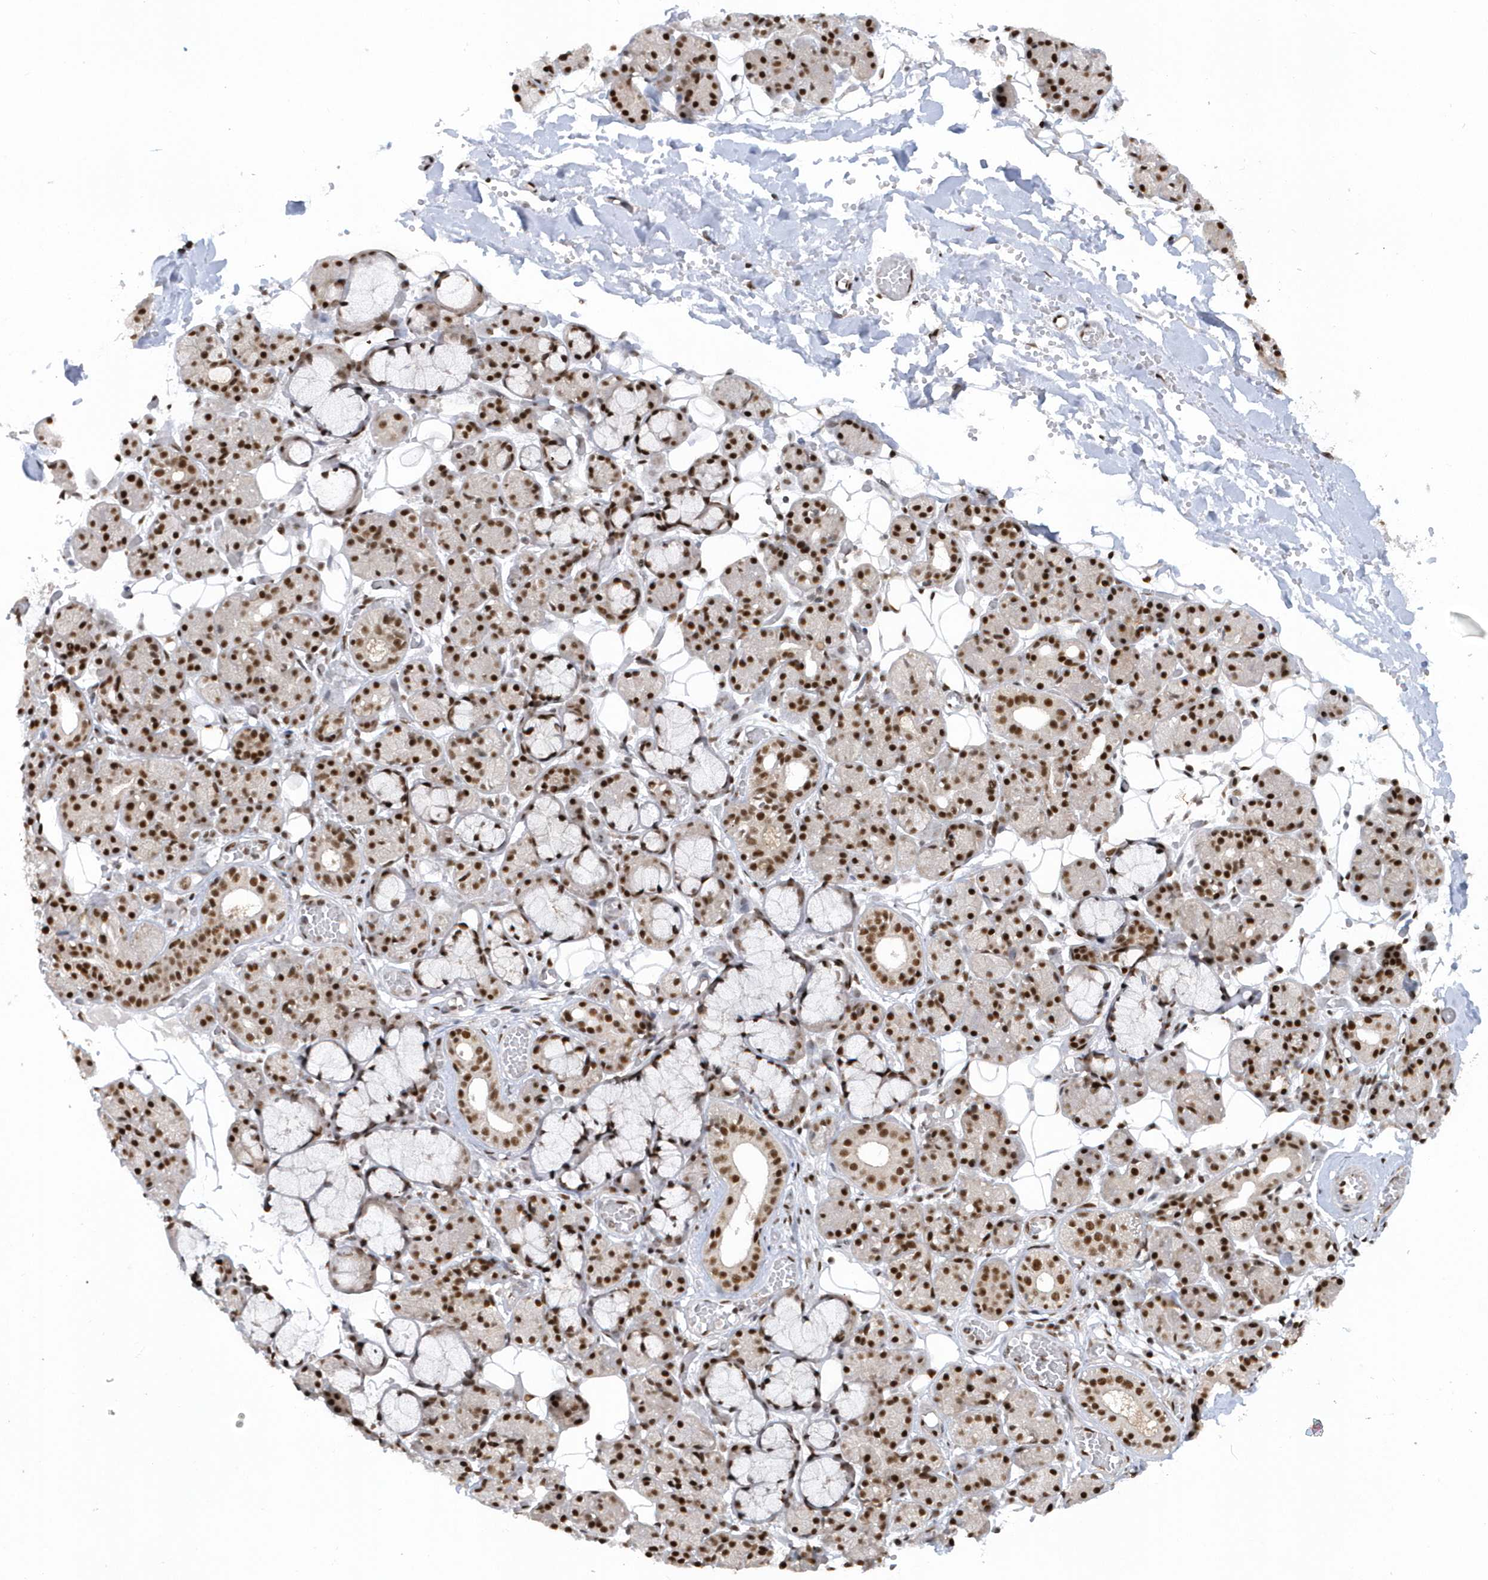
{"staining": {"intensity": "strong", "quantity": ">75%", "location": "nuclear"}, "tissue": "salivary gland", "cell_type": "Glandular cells", "image_type": "normal", "snomed": [{"axis": "morphology", "description": "Normal tissue, NOS"}, {"axis": "topography", "description": "Salivary gland"}], "caption": "This image demonstrates immunohistochemistry (IHC) staining of unremarkable human salivary gland, with high strong nuclear positivity in about >75% of glandular cells.", "gene": "SEPHS1", "patient": {"sex": "male", "age": 63}}